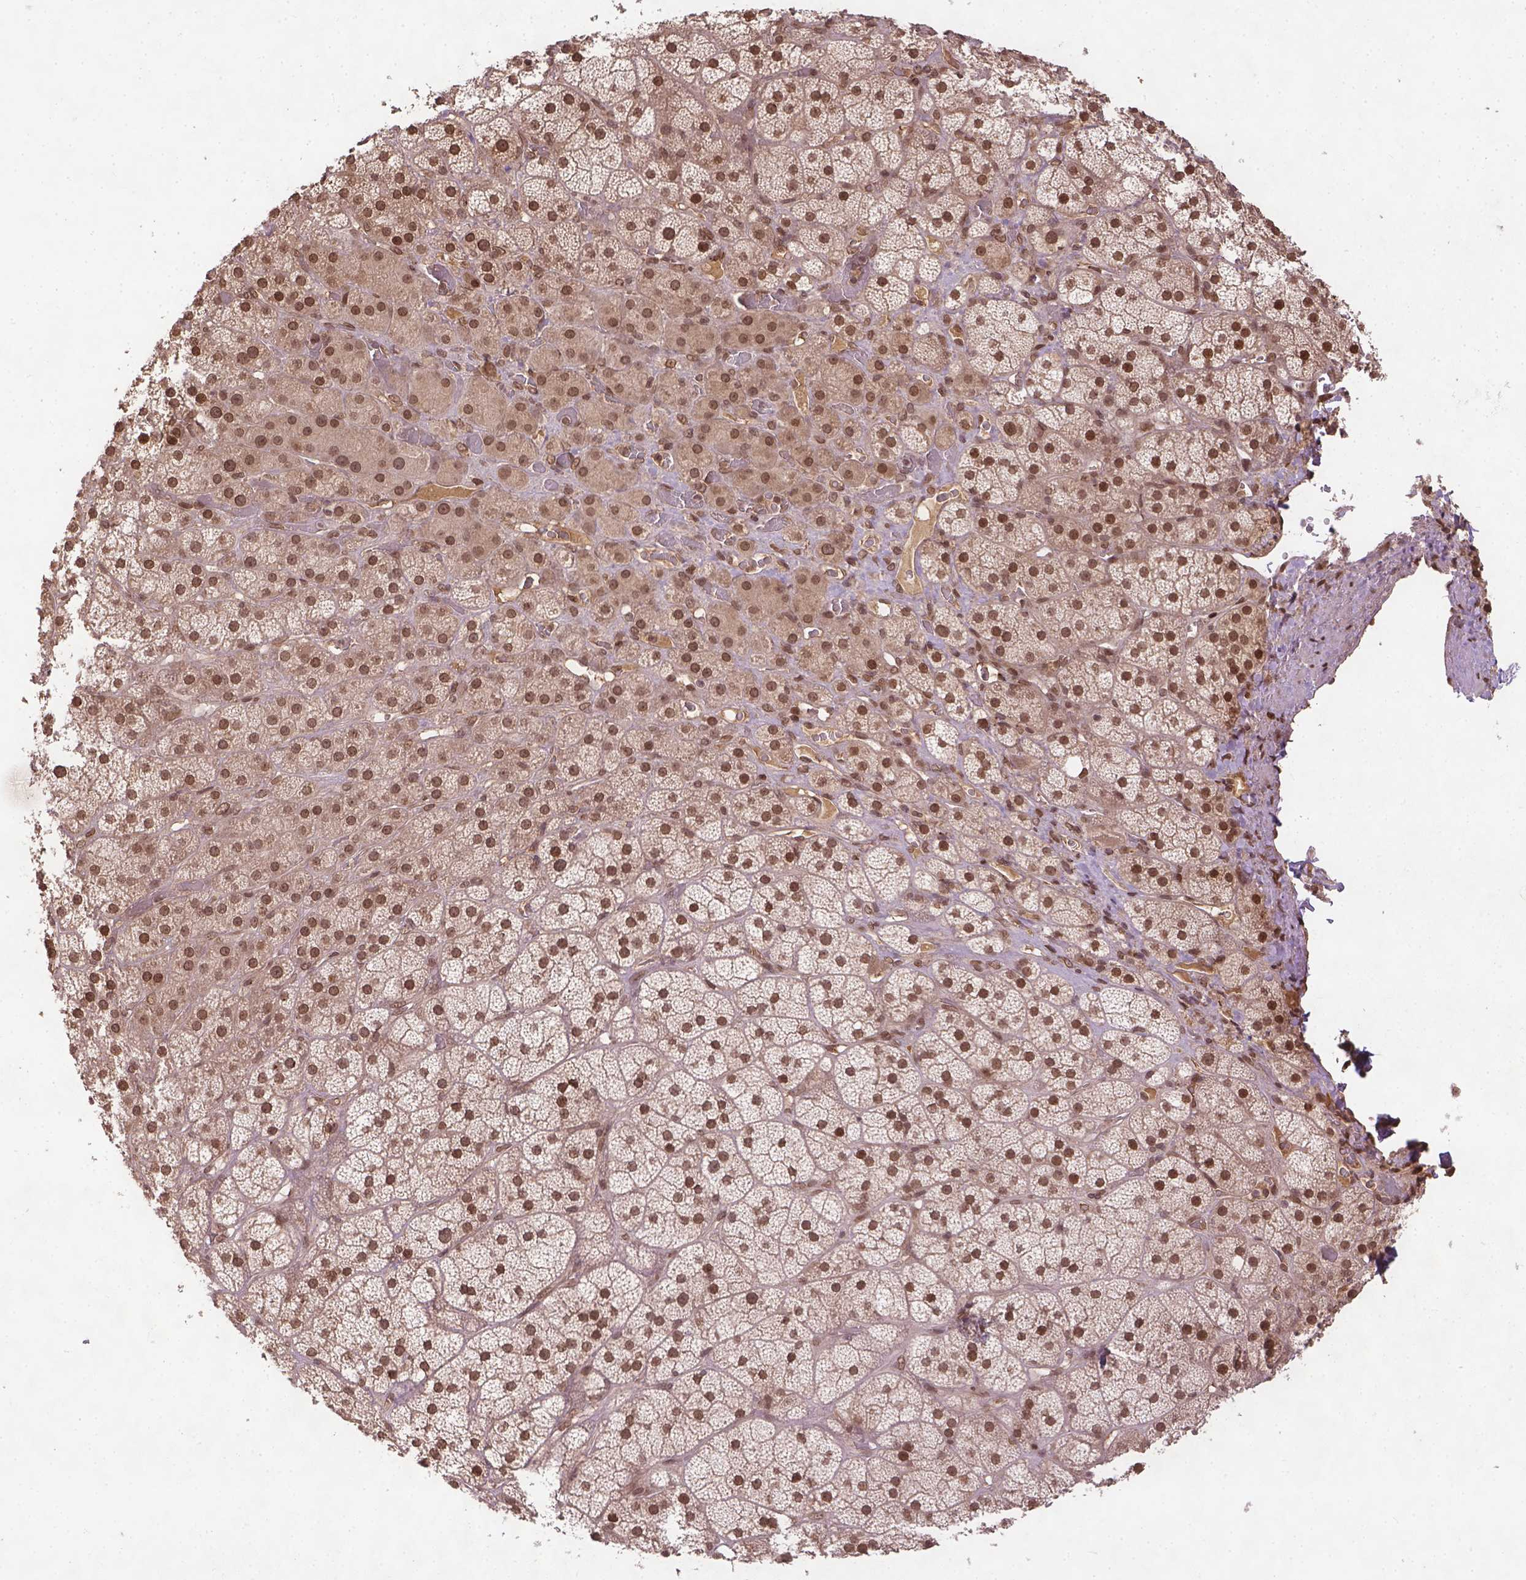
{"staining": {"intensity": "moderate", "quantity": ">75%", "location": "nuclear"}, "tissue": "adrenal gland", "cell_type": "Glandular cells", "image_type": "normal", "snomed": [{"axis": "morphology", "description": "Normal tissue, NOS"}, {"axis": "topography", "description": "Adrenal gland"}], "caption": "Brown immunohistochemical staining in normal adrenal gland exhibits moderate nuclear staining in about >75% of glandular cells.", "gene": "BANF1", "patient": {"sex": "male", "age": 57}}